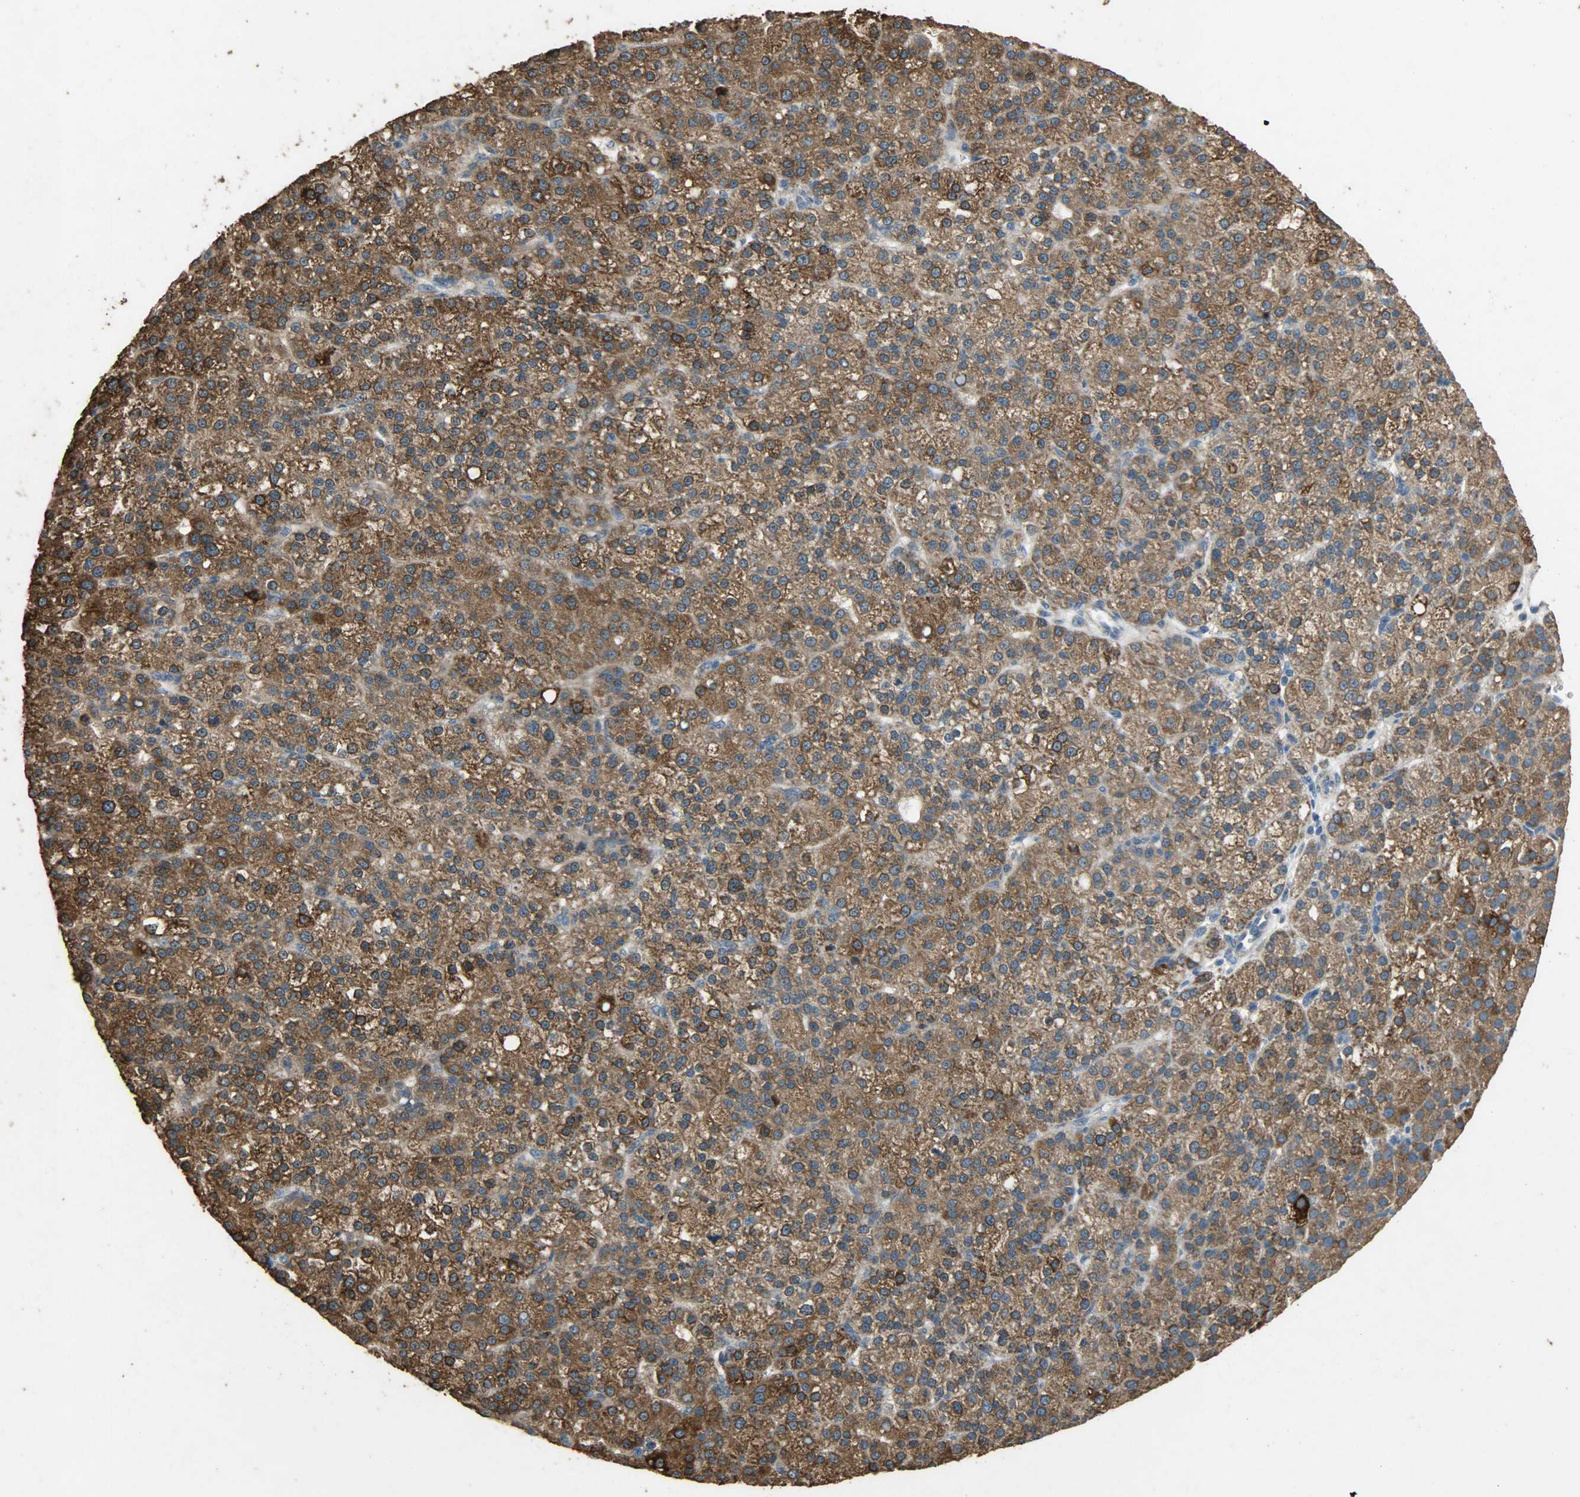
{"staining": {"intensity": "moderate", "quantity": ">75%", "location": "cytoplasmic/membranous"}, "tissue": "liver cancer", "cell_type": "Tumor cells", "image_type": "cancer", "snomed": [{"axis": "morphology", "description": "Carcinoma, Hepatocellular, NOS"}, {"axis": "topography", "description": "Liver"}], "caption": "Liver hepatocellular carcinoma stained for a protein (brown) reveals moderate cytoplasmic/membranous positive staining in approximately >75% of tumor cells.", "gene": "CDKN2C", "patient": {"sex": "female", "age": 58}}